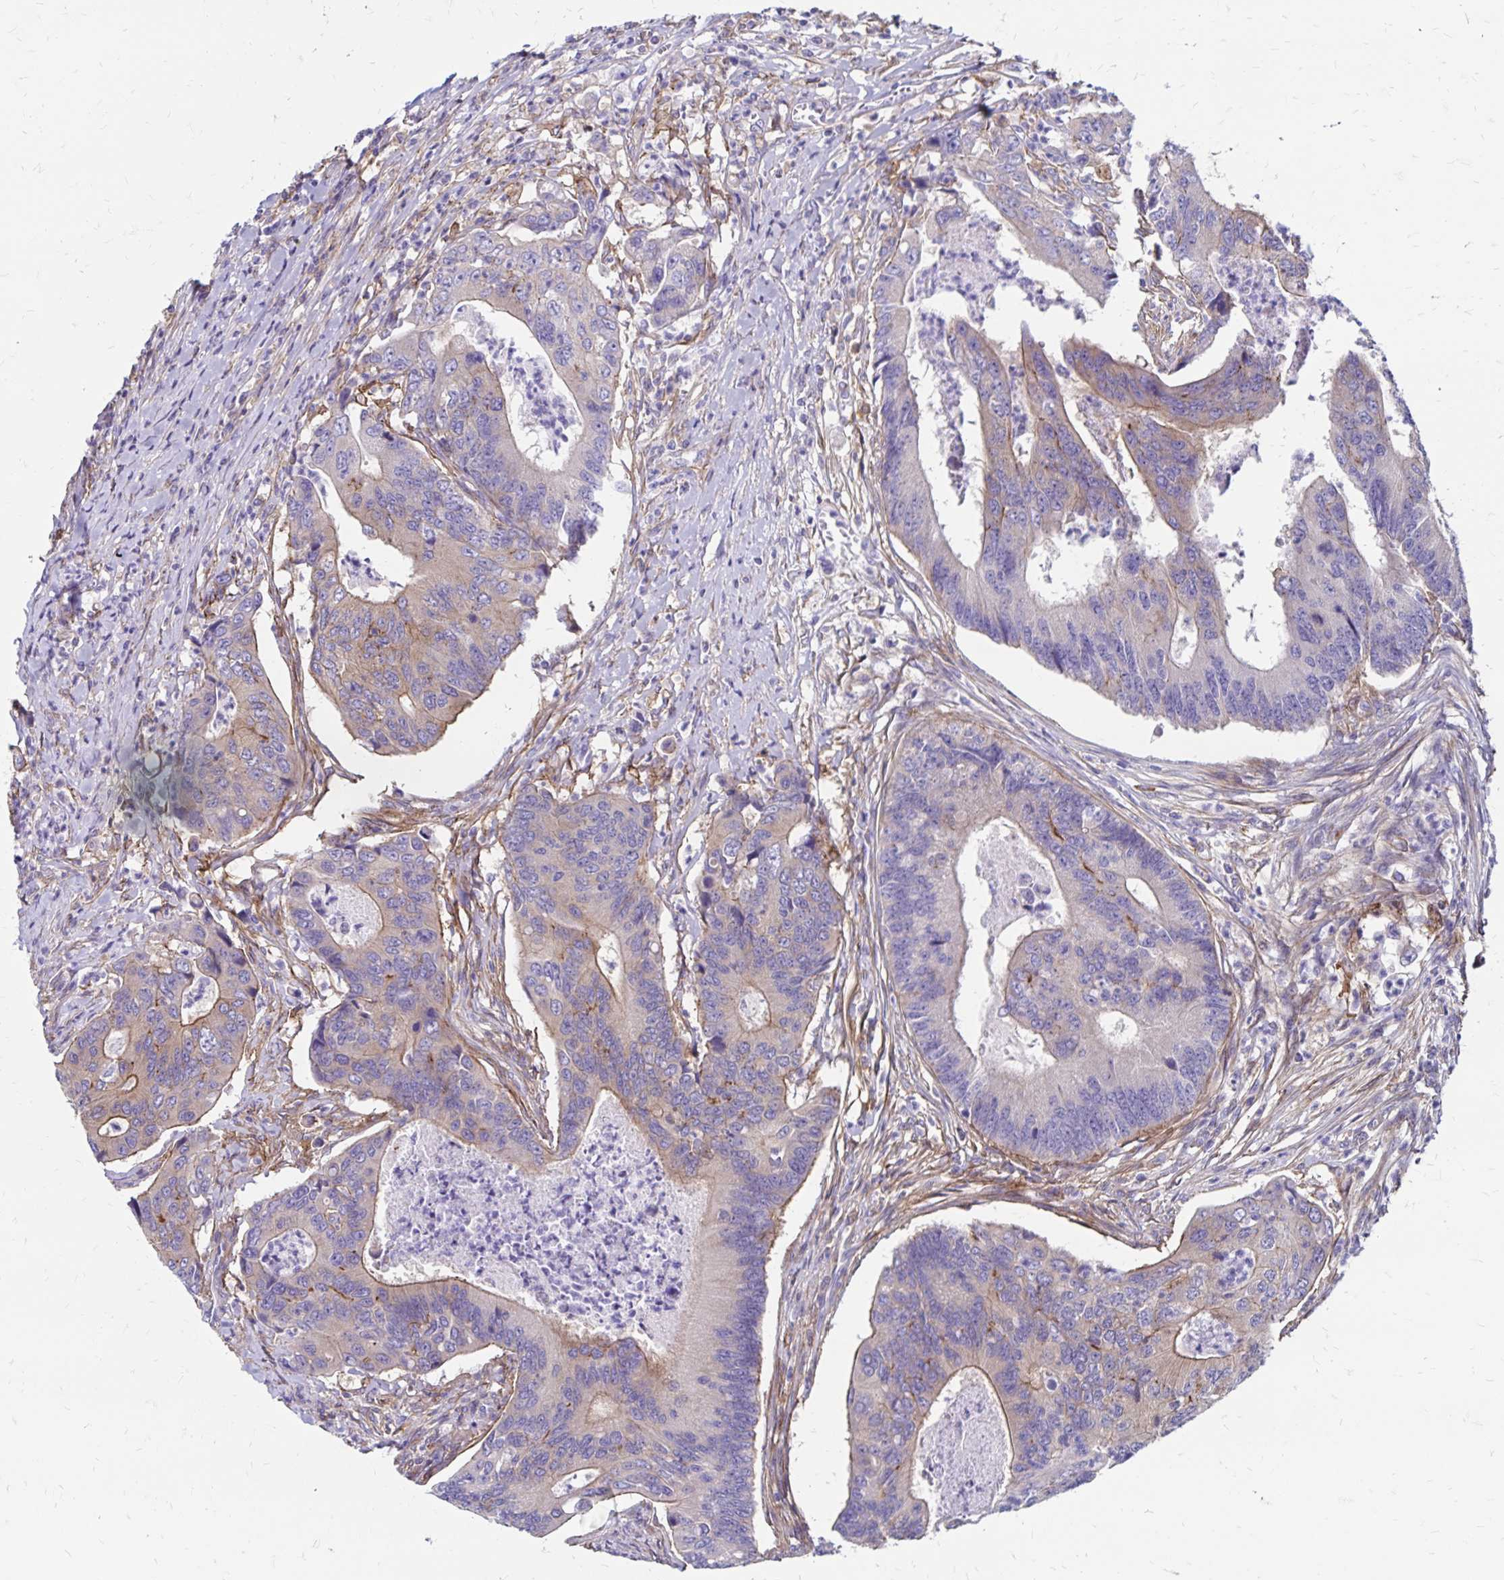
{"staining": {"intensity": "moderate", "quantity": "<25%", "location": "cytoplasmic/membranous"}, "tissue": "colorectal cancer", "cell_type": "Tumor cells", "image_type": "cancer", "snomed": [{"axis": "morphology", "description": "Adenocarcinoma, NOS"}, {"axis": "topography", "description": "Colon"}], "caption": "Immunohistochemistry (DAB (3,3'-diaminobenzidine)) staining of colorectal cancer (adenocarcinoma) displays moderate cytoplasmic/membranous protein expression in about <25% of tumor cells.", "gene": "TNS3", "patient": {"sex": "female", "age": 67}}